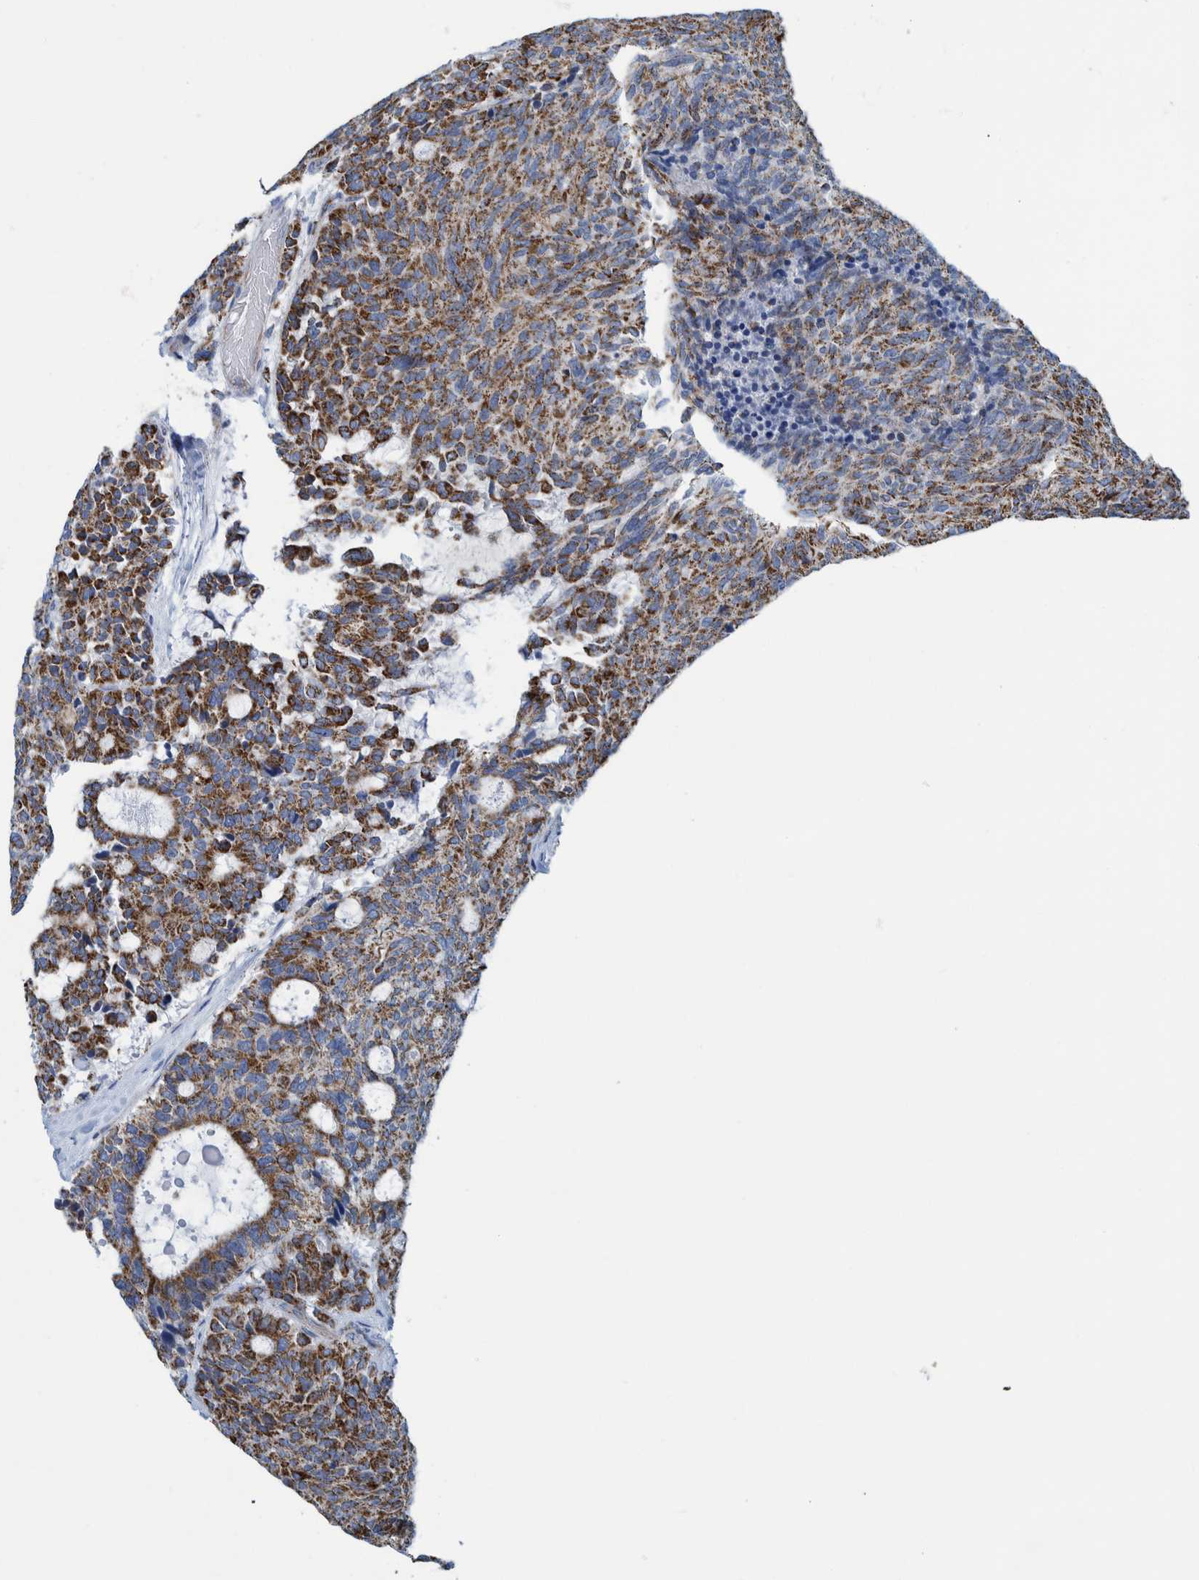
{"staining": {"intensity": "strong", "quantity": ">75%", "location": "cytoplasmic/membranous"}, "tissue": "carcinoid", "cell_type": "Tumor cells", "image_type": "cancer", "snomed": [{"axis": "morphology", "description": "Carcinoid, malignant, NOS"}, {"axis": "topography", "description": "Pancreas"}], "caption": "DAB immunohistochemical staining of carcinoid shows strong cytoplasmic/membranous protein staining in about >75% of tumor cells.", "gene": "MRPS7", "patient": {"sex": "female", "age": 54}}